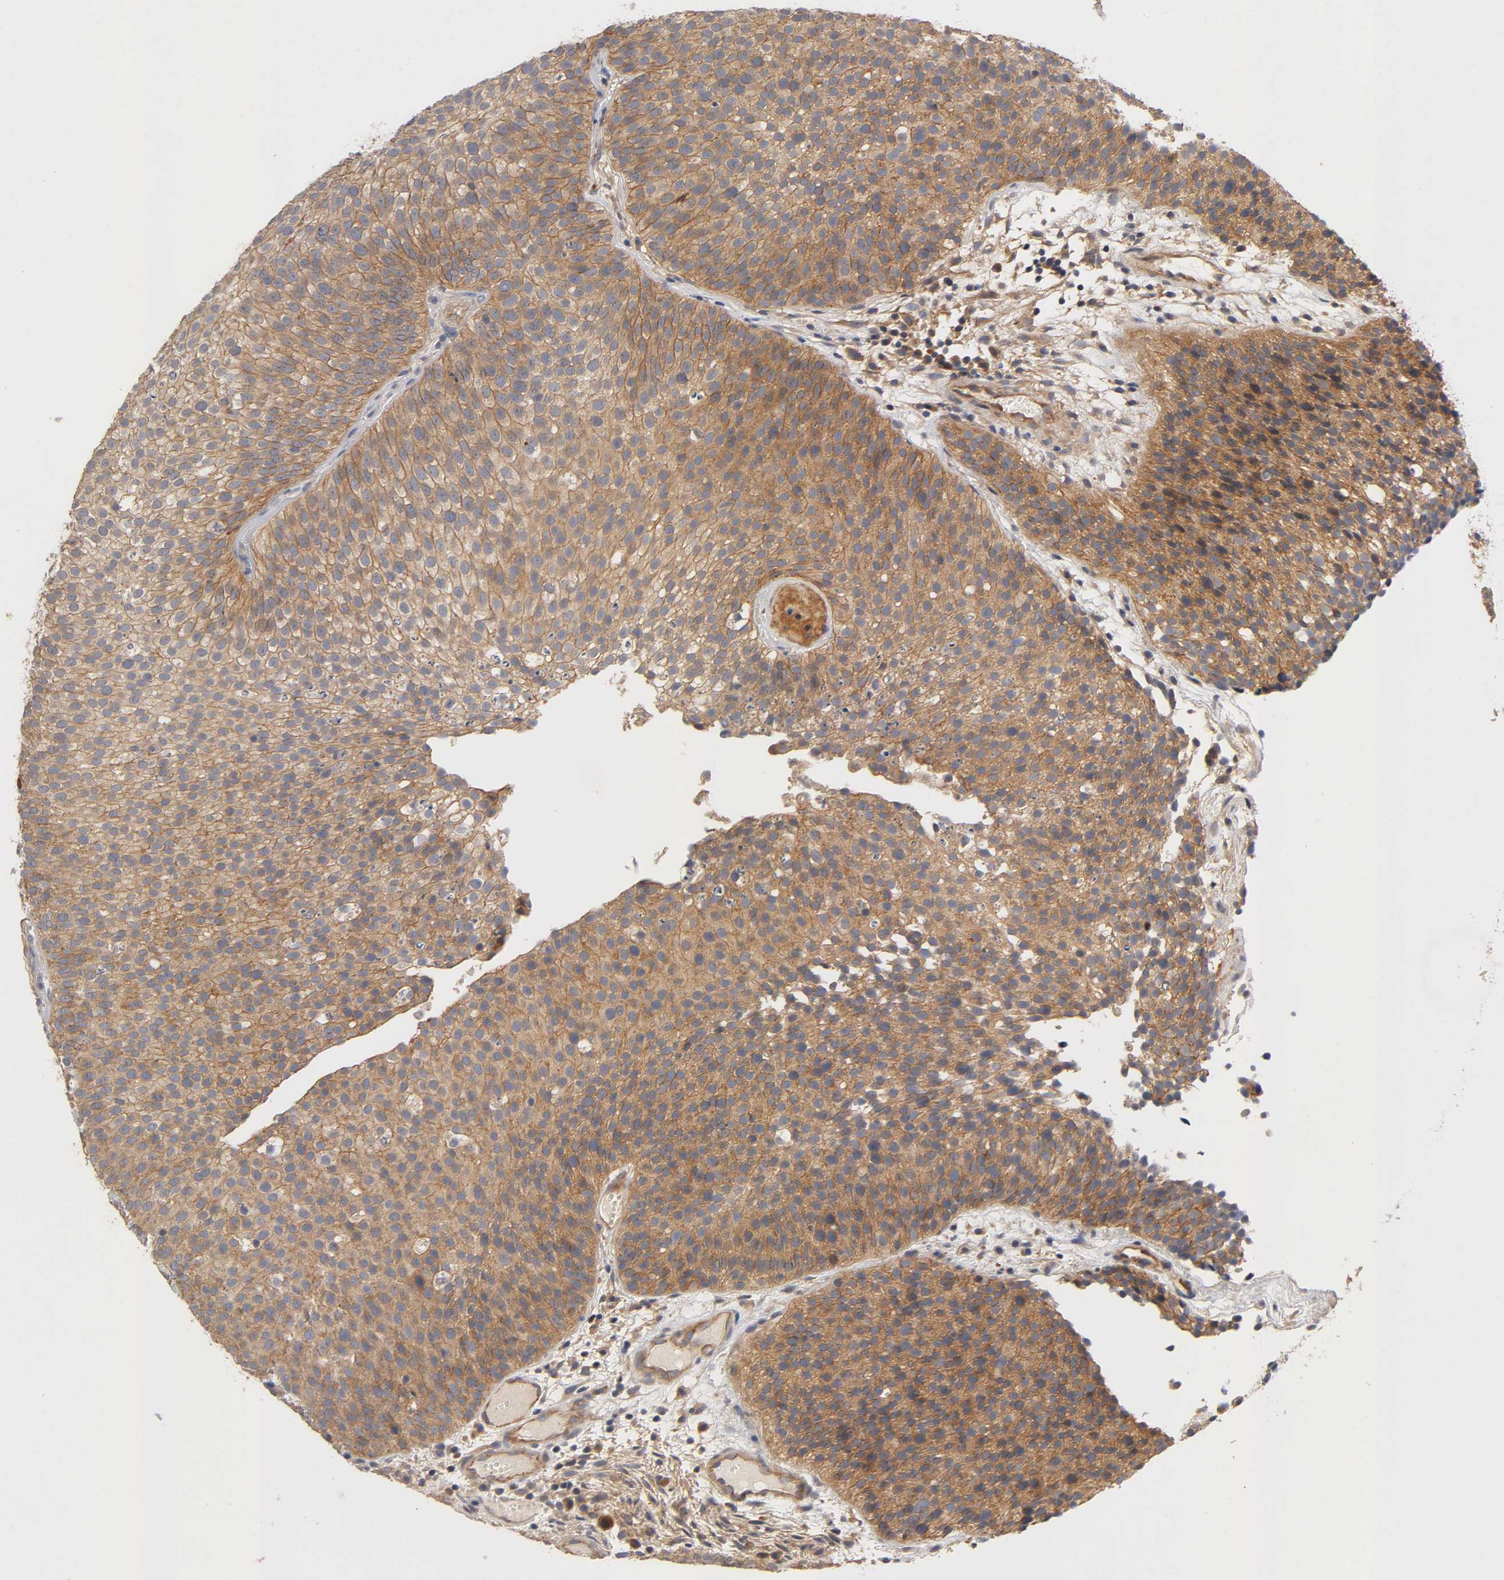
{"staining": {"intensity": "moderate", "quantity": ">75%", "location": "cytoplasmic/membranous"}, "tissue": "urothelial cancer", "cell_type": "Tumor cells", "image_type": "cancer", "snomed": [{"axis": "morphology", "description": "Urothelial carcinoma, Low grade"}, {"axis": "topography", "description": "Urinary bladder"}], "caption": "The image reveals staining of urothelial cancer, revealing moderate cytoplasmic/membranous protein staining (brown color) within tumor cells.", "gene": "PDZD11", "patient": {"sex": "male", "age": 85}}